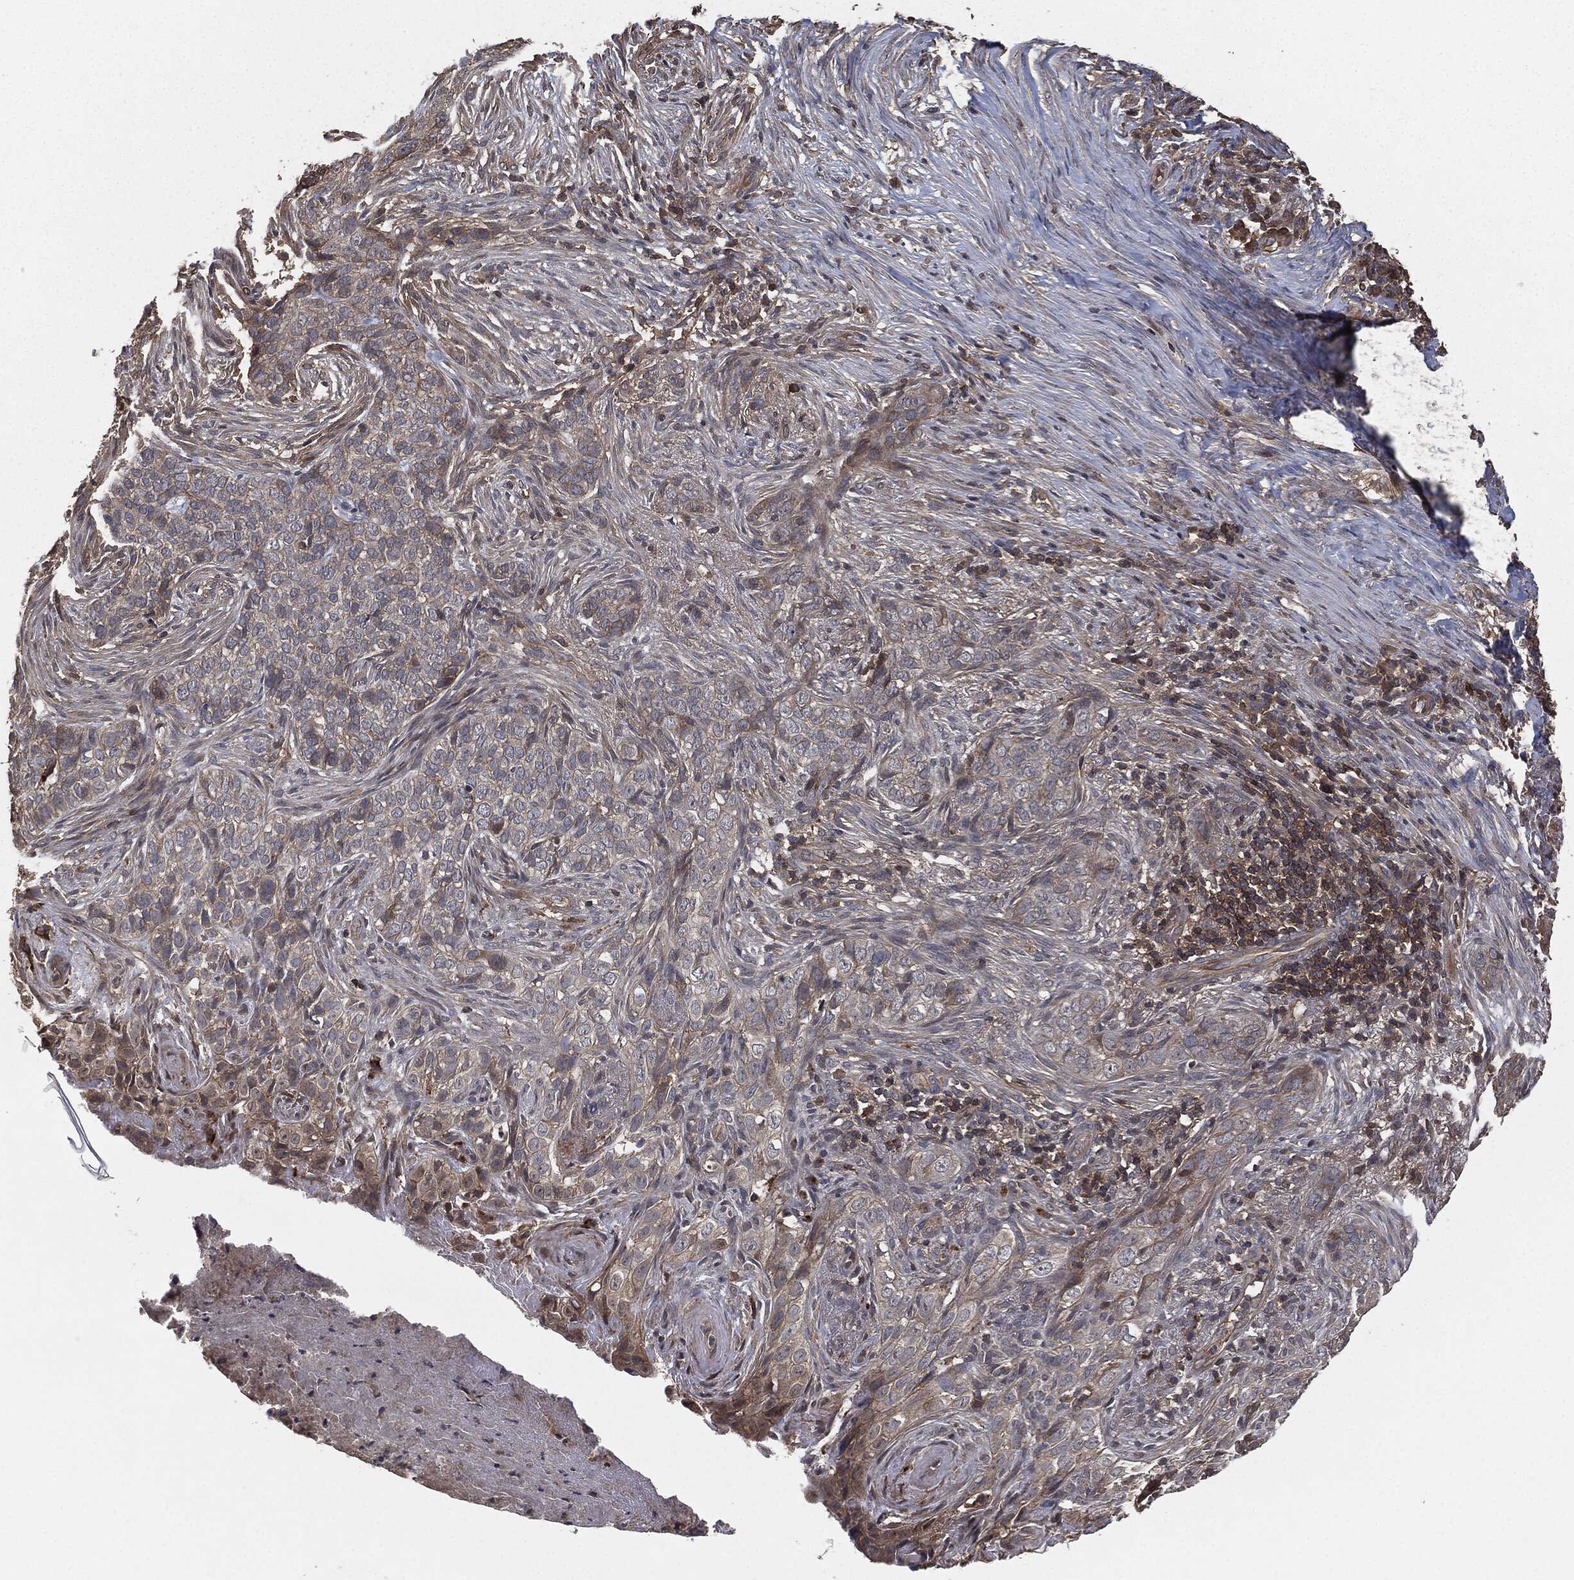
{"staining": {"intensity": "weak", "quantity": "25%-75%", "location": "cytoplasmic/membranous"}, "tissue": "skin cancer", "cell_type": "Tumor cells", "image_type": "cancer", "snomed": [{"axis": "morphology", "description": "Squamous cell carcinoma, NOS"}, {"axis": "topography", "description": "Skin"}], "caption": "Immunohistochemical staining of skin cancer (squamous cell carcinoma) shows weak cytoplasmic/membranous protein positivity in about 25%-75% of tumor cells.", "gene": "ERBIN", "patient": {"sex": "male", "age": 88}}